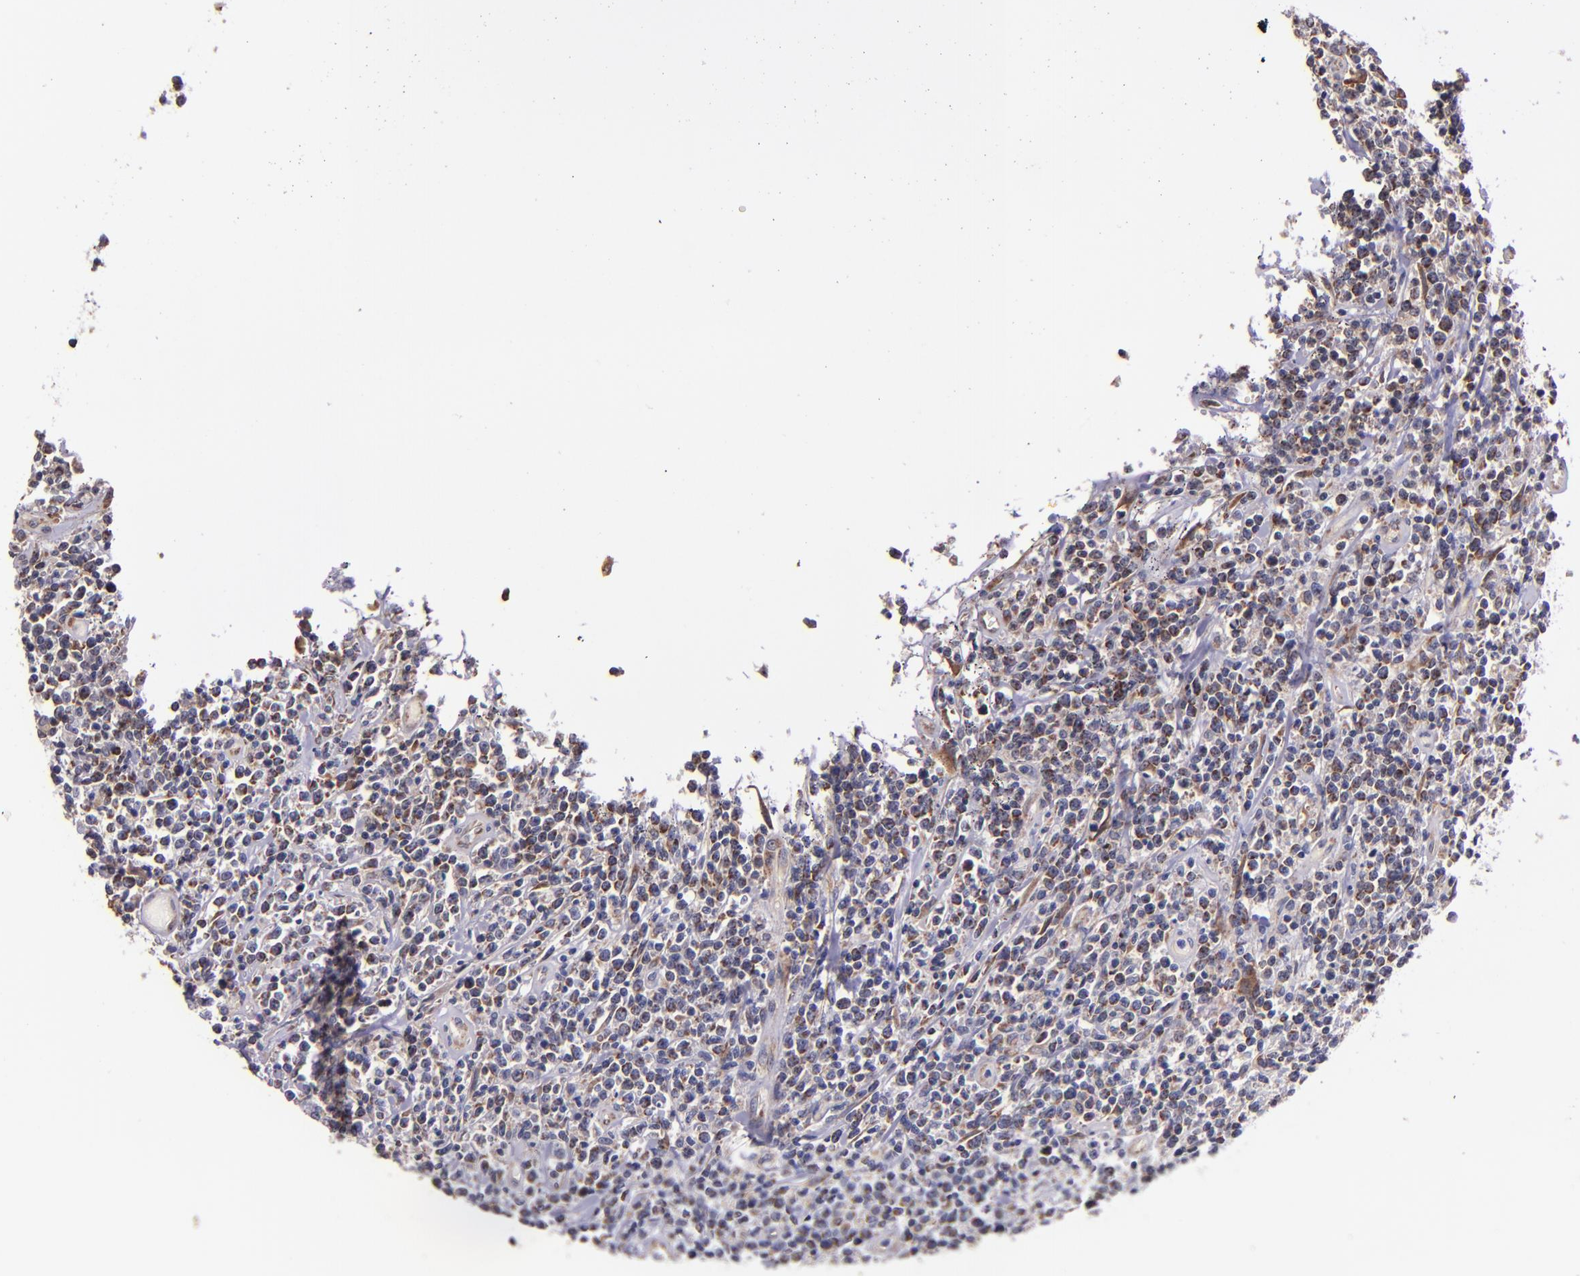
{"staining": {"intensity": "weak", "quantity": "<25%", "location": "cytoplasmic/membranous"}, "tissue": "lymphoma", "cell_type": "Tumor cells", "image_type": "cancer", "snomed": [{"axis": "morphology", "description": "Malignant lymphoma, non-Hodgkin's type, High grade"}, {"axis": "topography", "description": "Colon"}], "caption": "There is no significant staining in tumor cells of high-grade malignant lymphoma, non-Hodgkin's type. (Brightfield microscopy of DAB (3,3'-diaminobenzidine) immunohistochemistry (IHC) at high magnification).", "gene": "SHC1", "patient": {"sex": "male", "age": 82}}